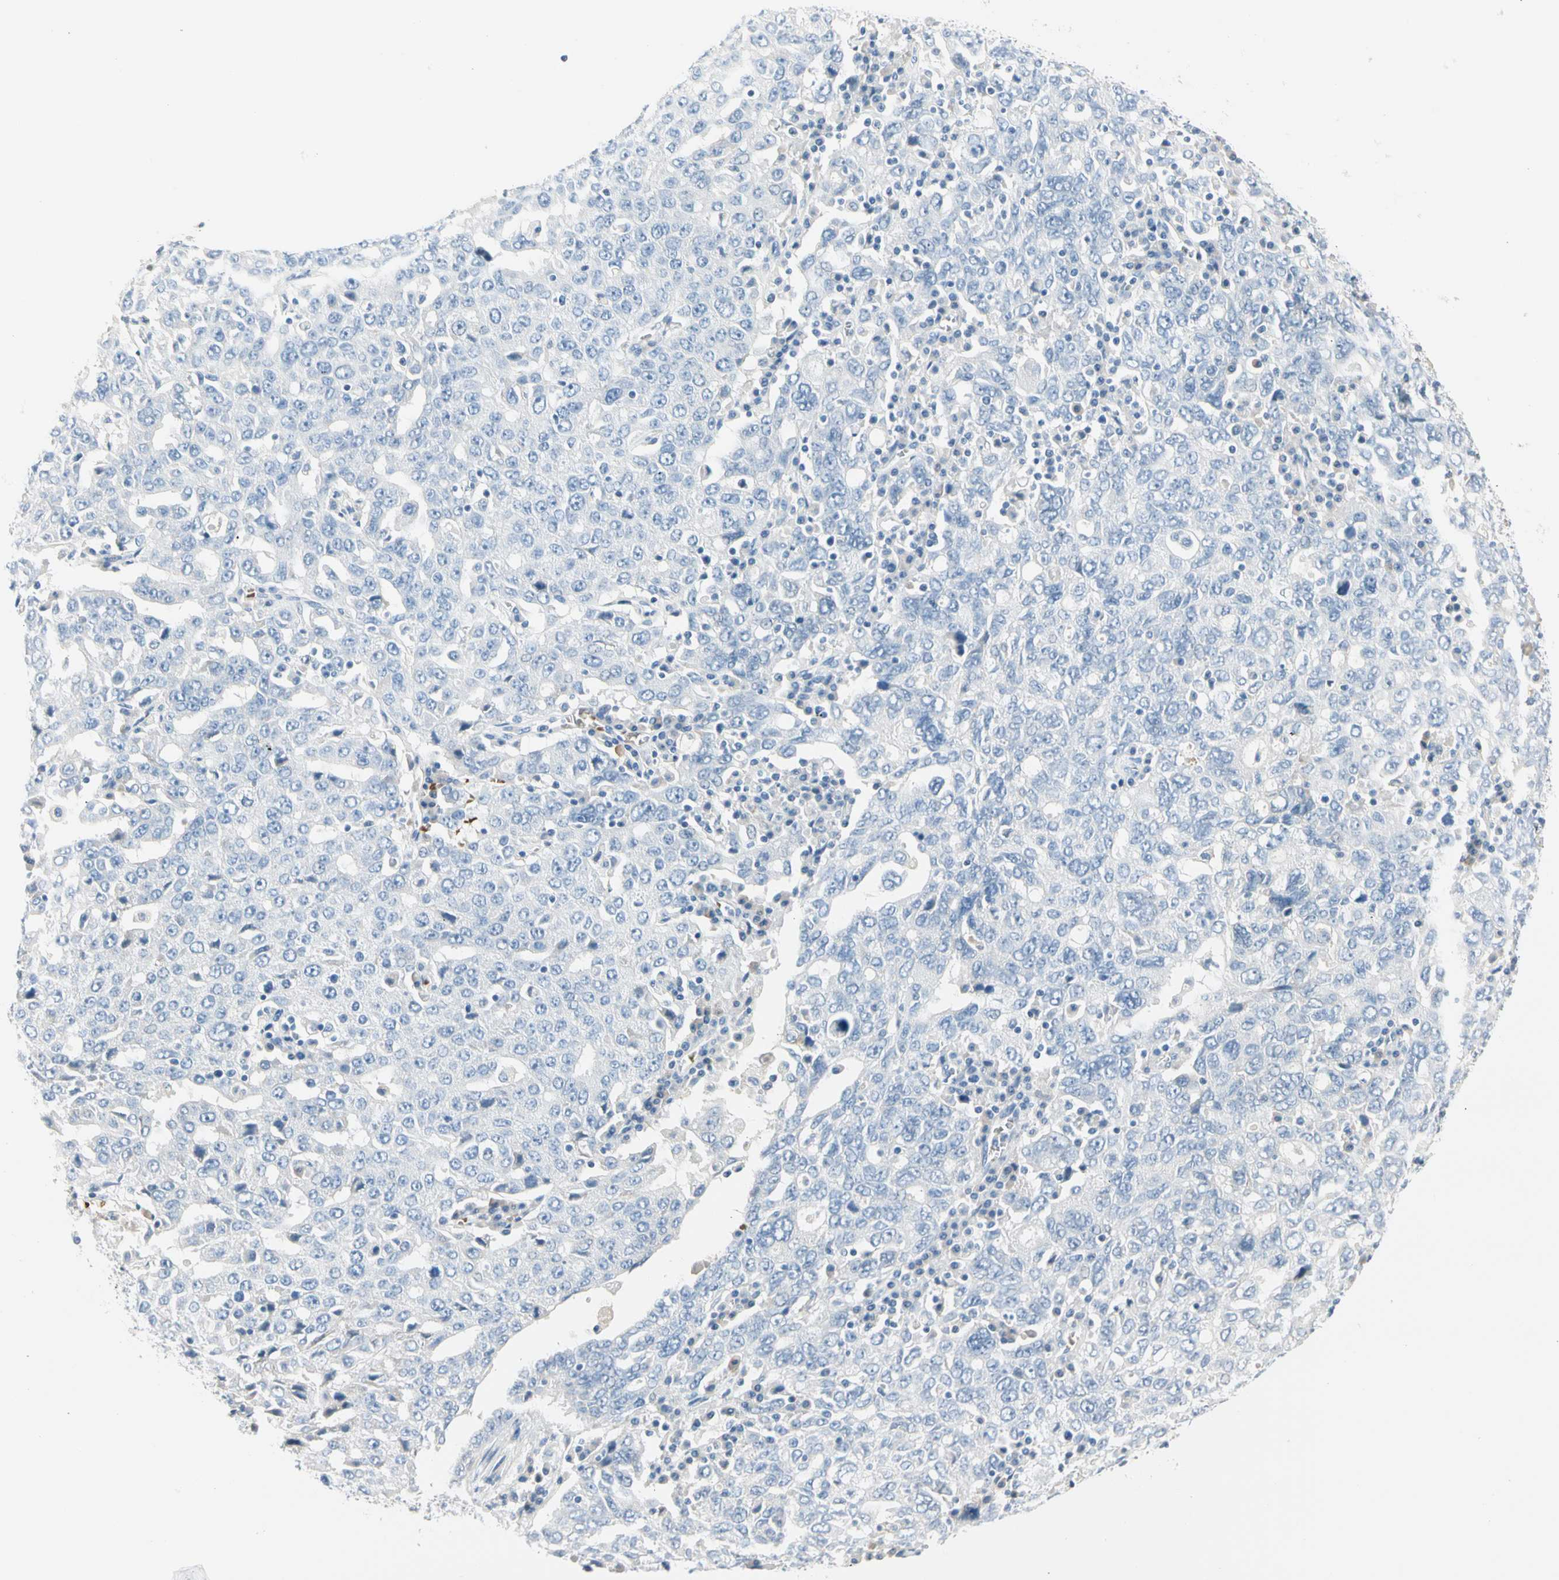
{"staining": {"intensity": "negative", "quantity": "none", "location": "none"}, "tissue": "ovarian cancer", "cell_type": "Tumor cells", "image_type": "cancer", "snomed": [{"axis": "morphology", "description": "Carcinoma, endometroid"}, {"axis": "topography", "description": "Ovary"}], "caption": "Ovarian endometroid carcinoma stained for a protein using immunohistochemistry reveals no positivity tumor cells.", "gene": "CA1", "patient": {"sex": "female", "age": 62}}